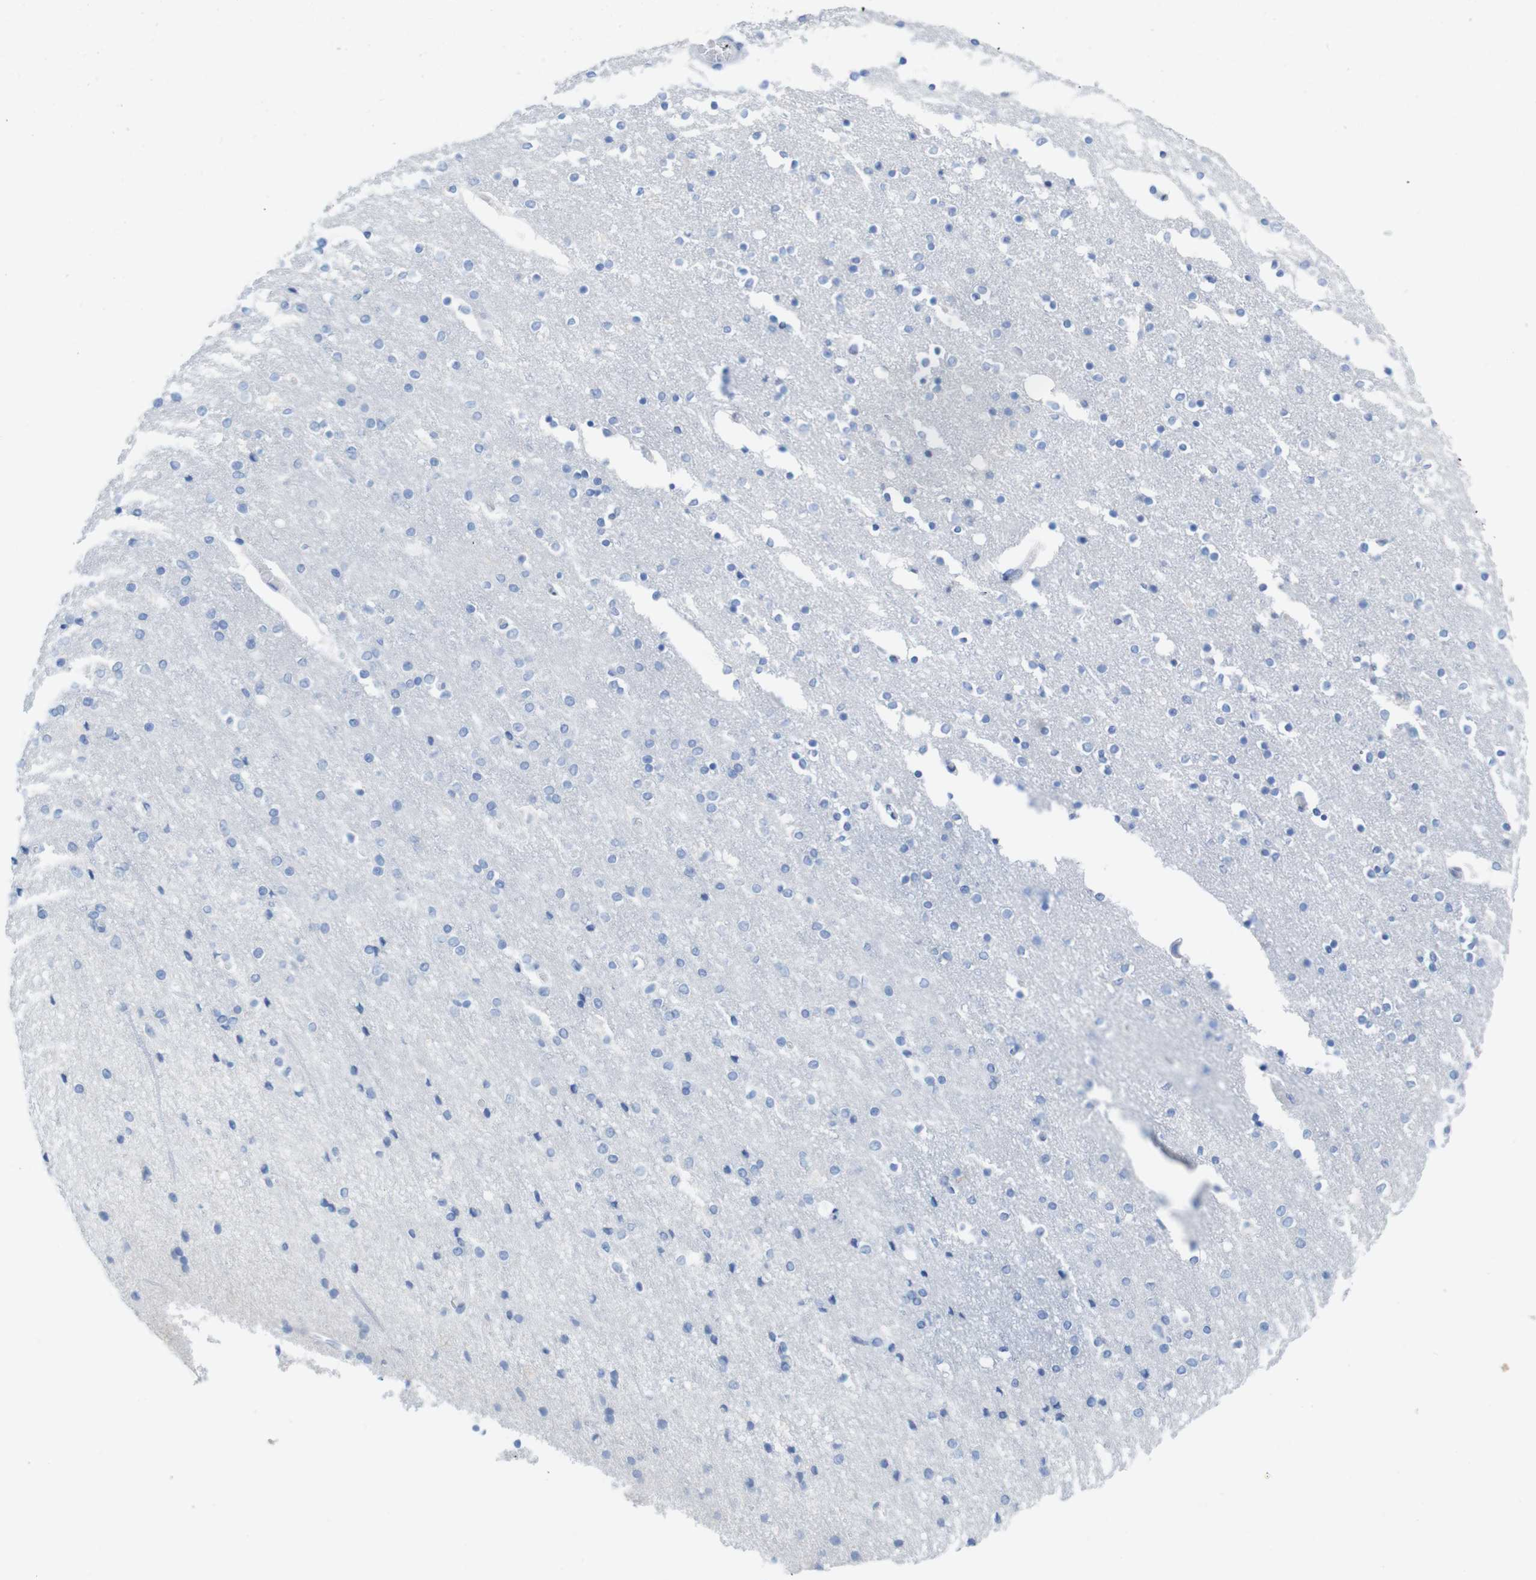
{"staining": {"intensity": "negative", "quantity": "none", "location": "none"}, "tissue": "caudate", "cell_type": "Glial cells", "image_type": "normal", "snomed": [{"axis": "morphology", "description": "Normal tissue, NOS"}, {"axis": "topography", "description": "Lateral ventricle wall"}], "caption": "DAB immunohistochemical staining of unremarkable human caudate displays no significant positivity in glial cells. (Brightfield microscopy of DAB (3,3'-diaminobenzidine) IHC at high magnification).", "gene": "LAG3", "patient": {"sex": "female", "age": 54}}